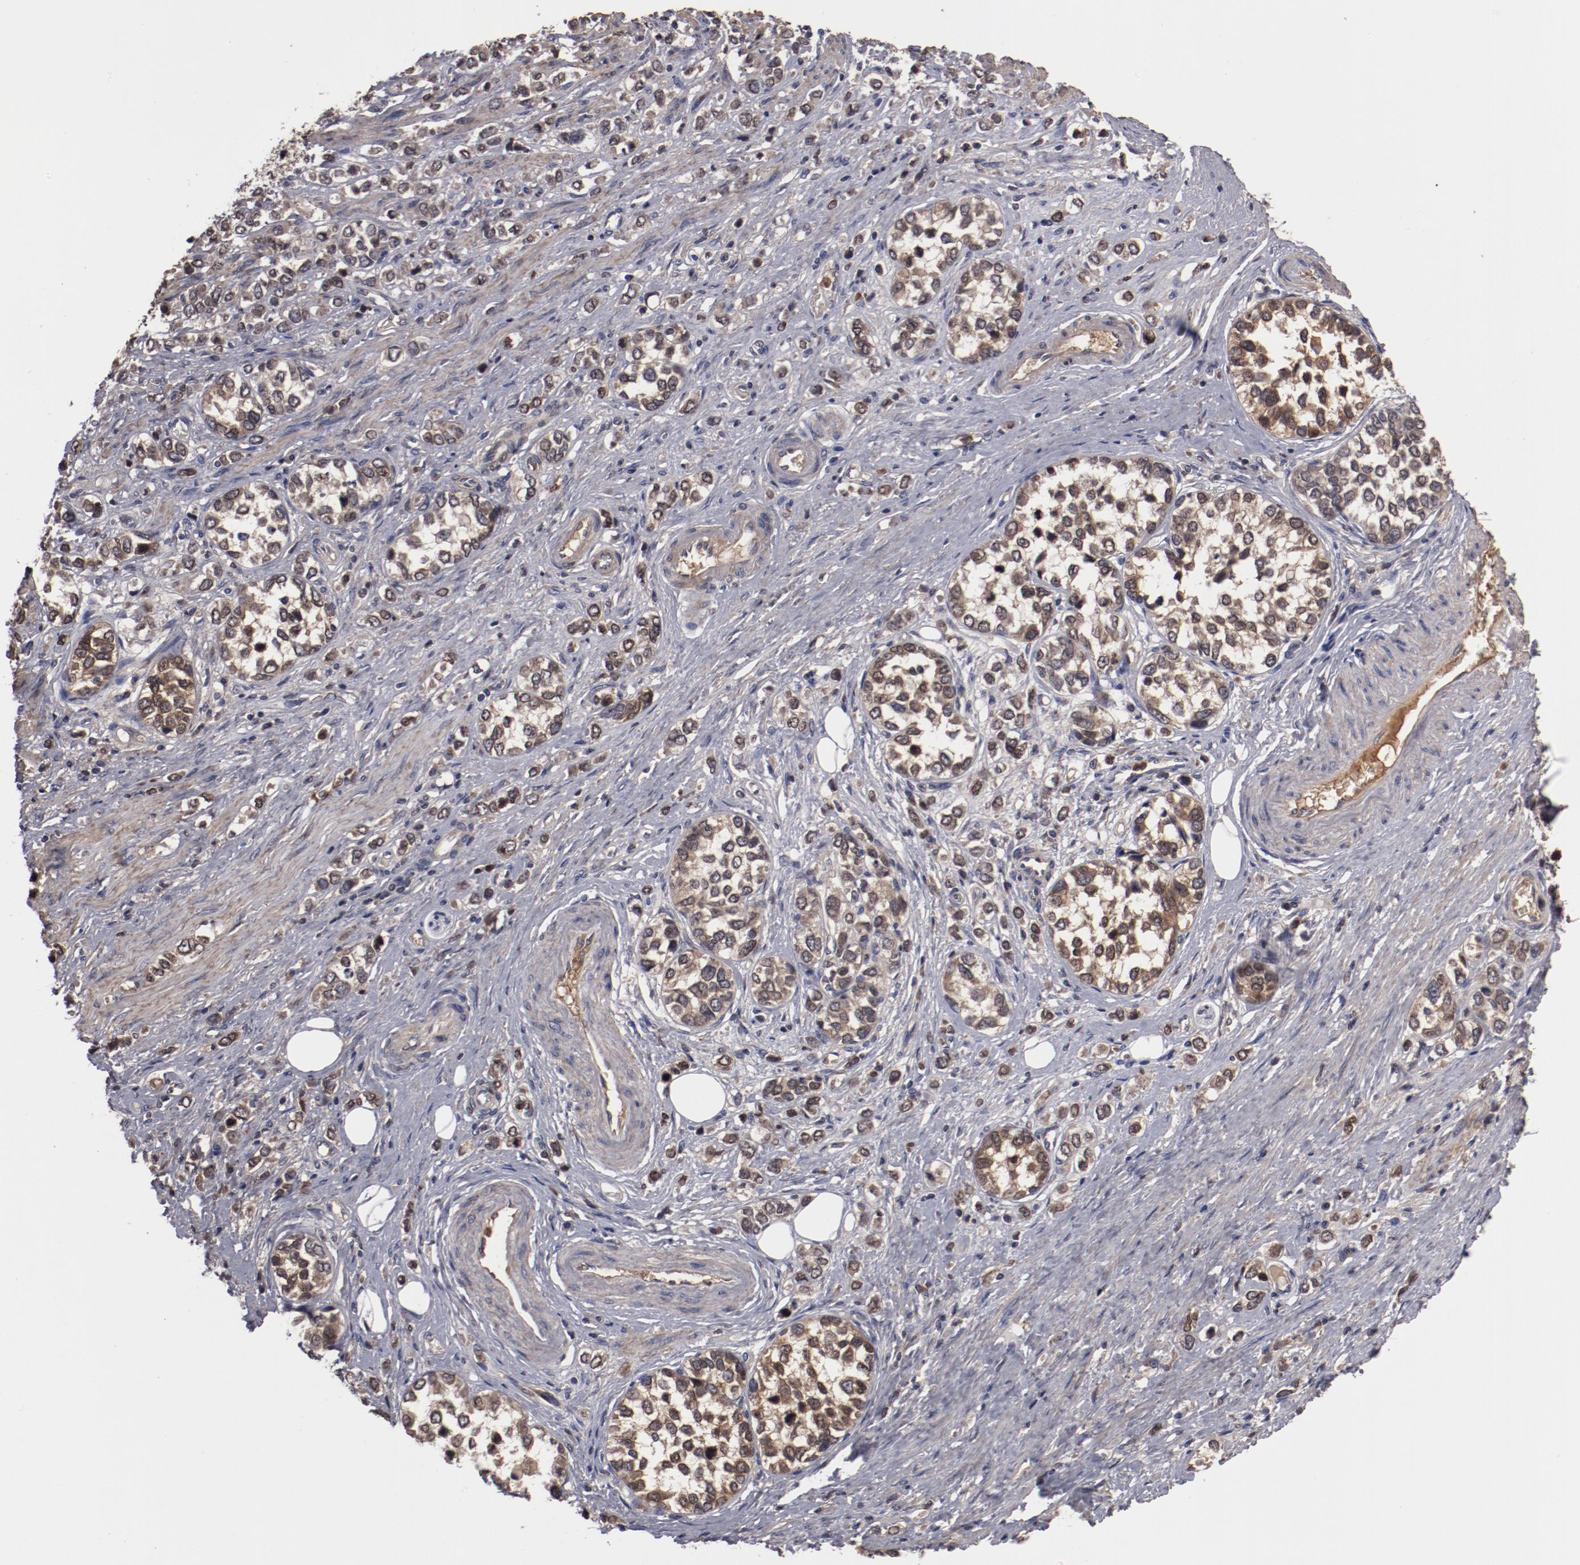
{"staining": {"intensity": "weak", "quantity": ">75%", "location": "cytoplasmic/membranous"}, "tissue": "stomach cancer", "cell_type": "Tumor cells", "image_type": "cancer", "snomed": [{"axis": "morphology", "description": "Adenocarcinoma, NOS"}, {"axis": "topography", "description": "Stomach, upper"}], "caption": "Immunohistochemistry (IHC) (DAB) staining of human stomach adenocarcinoma shows weak cytoplasmic/membranous protein staining in approximately >75% of tumor cells.", "gene": "SERPINA7", "patient": {"sex": "male", "age": 76}}